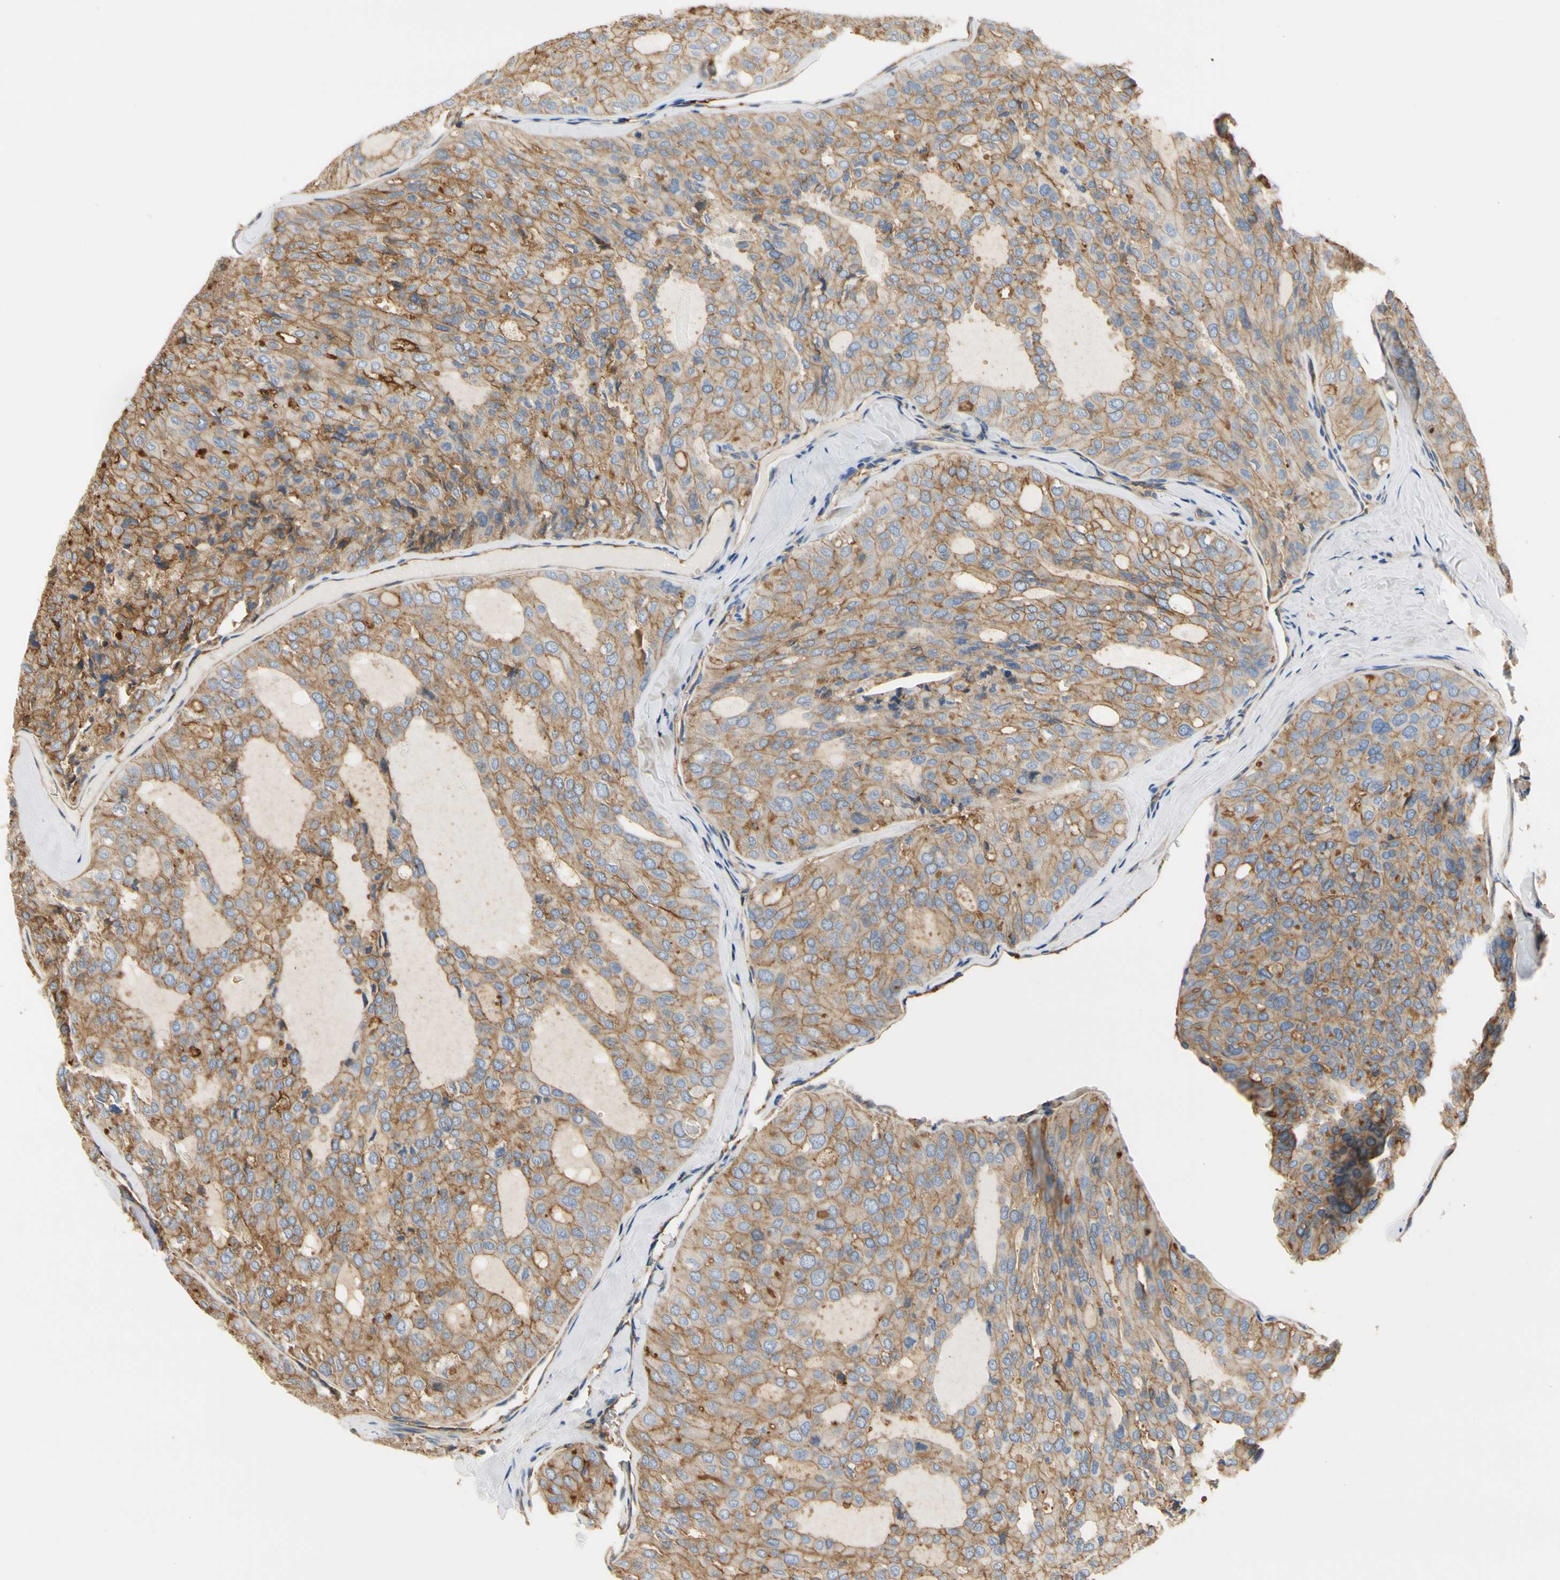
{"staining": {"intensity": "moderate", "quantity": ">75%", "location": "cytoplasmic/membranous"}, "tissue": "thyroid cancer", "cell_type": "Tumor cells", "image_type": "cancer", "snomed": [{"axis": "morphology", "description": "Follicular adenoma carcinoma, NOS"}, {"axis": "topography", "description": "Thyroid gland"}], "caption": "This histopathology image demonstrates follicular adenoma carcinoma (thyroid) stained with immunohistochemistry (IHC) to label a protein in brown. The cytoplasmic/membranous of tumor cells show moderate positivity for the protein. Nuclei are counter-stained blue.", "gene": "IL1RL1", "patient": {"sex": "male", "age": 75}}